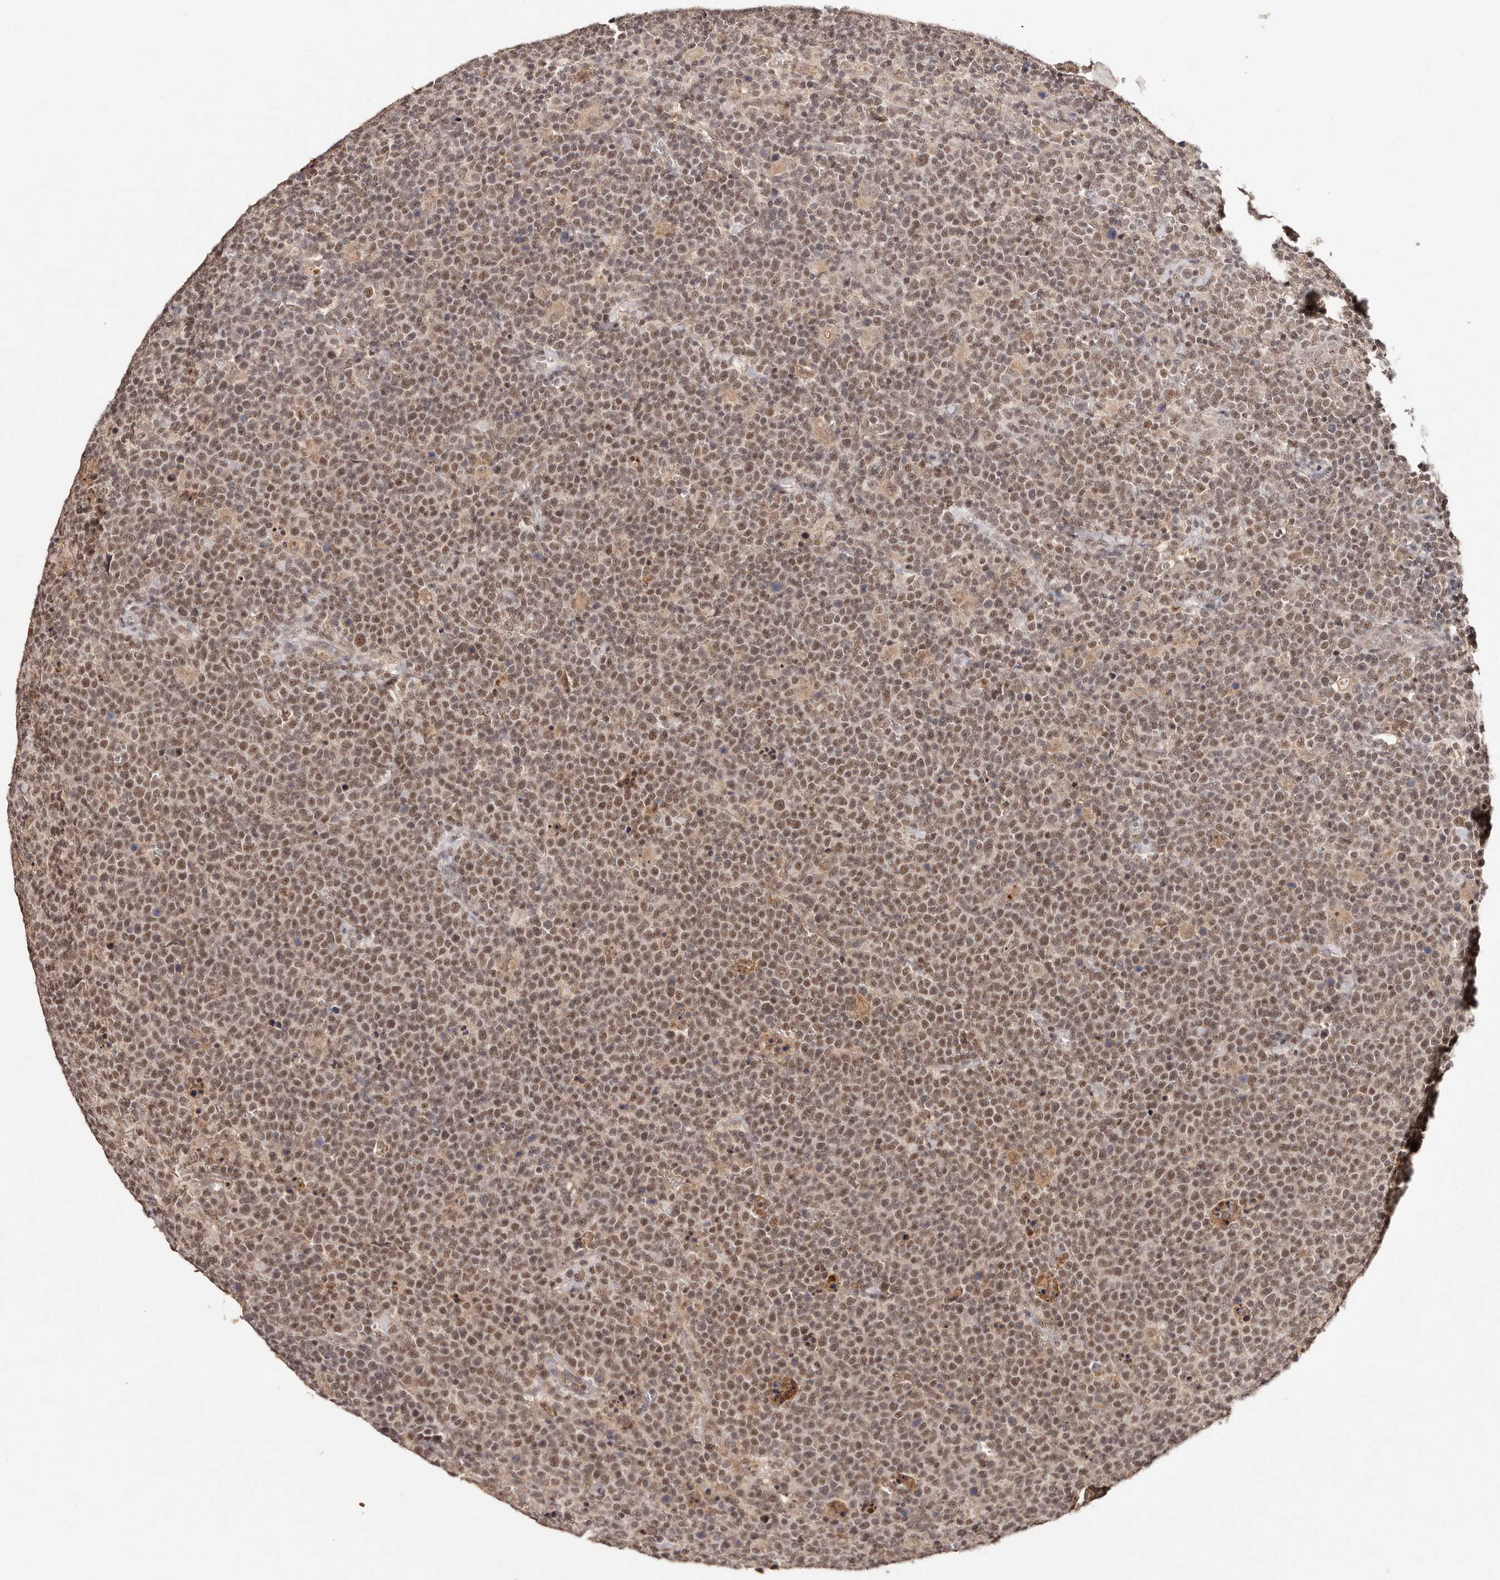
{"staining": {"intensity": "moderate", "quantity": ">75%", "location": "nuclear"}, "tissue": "lymphoma", "cell_type": "Tumor cells", "image_type": "cancer", "snomed": [{"axis": "morphology", "description": "Malignant lymphoma, non-Hodgkin's type, High grade"}, {"axis": "topography", "description": "Lymph node"}], "caption": "IHC (DAB) staining of high-grade malignant lymphoma, non-Hodgkin's type demonstrates moderate nuclear protein positivity in about >75% of tumor cells. (DAB (3,3'-diaminobenzidine) IHC with brightfield microscopy, high magnification).", "gene": "BICRAL", "patient": {"sex": "male", "age": 61}}